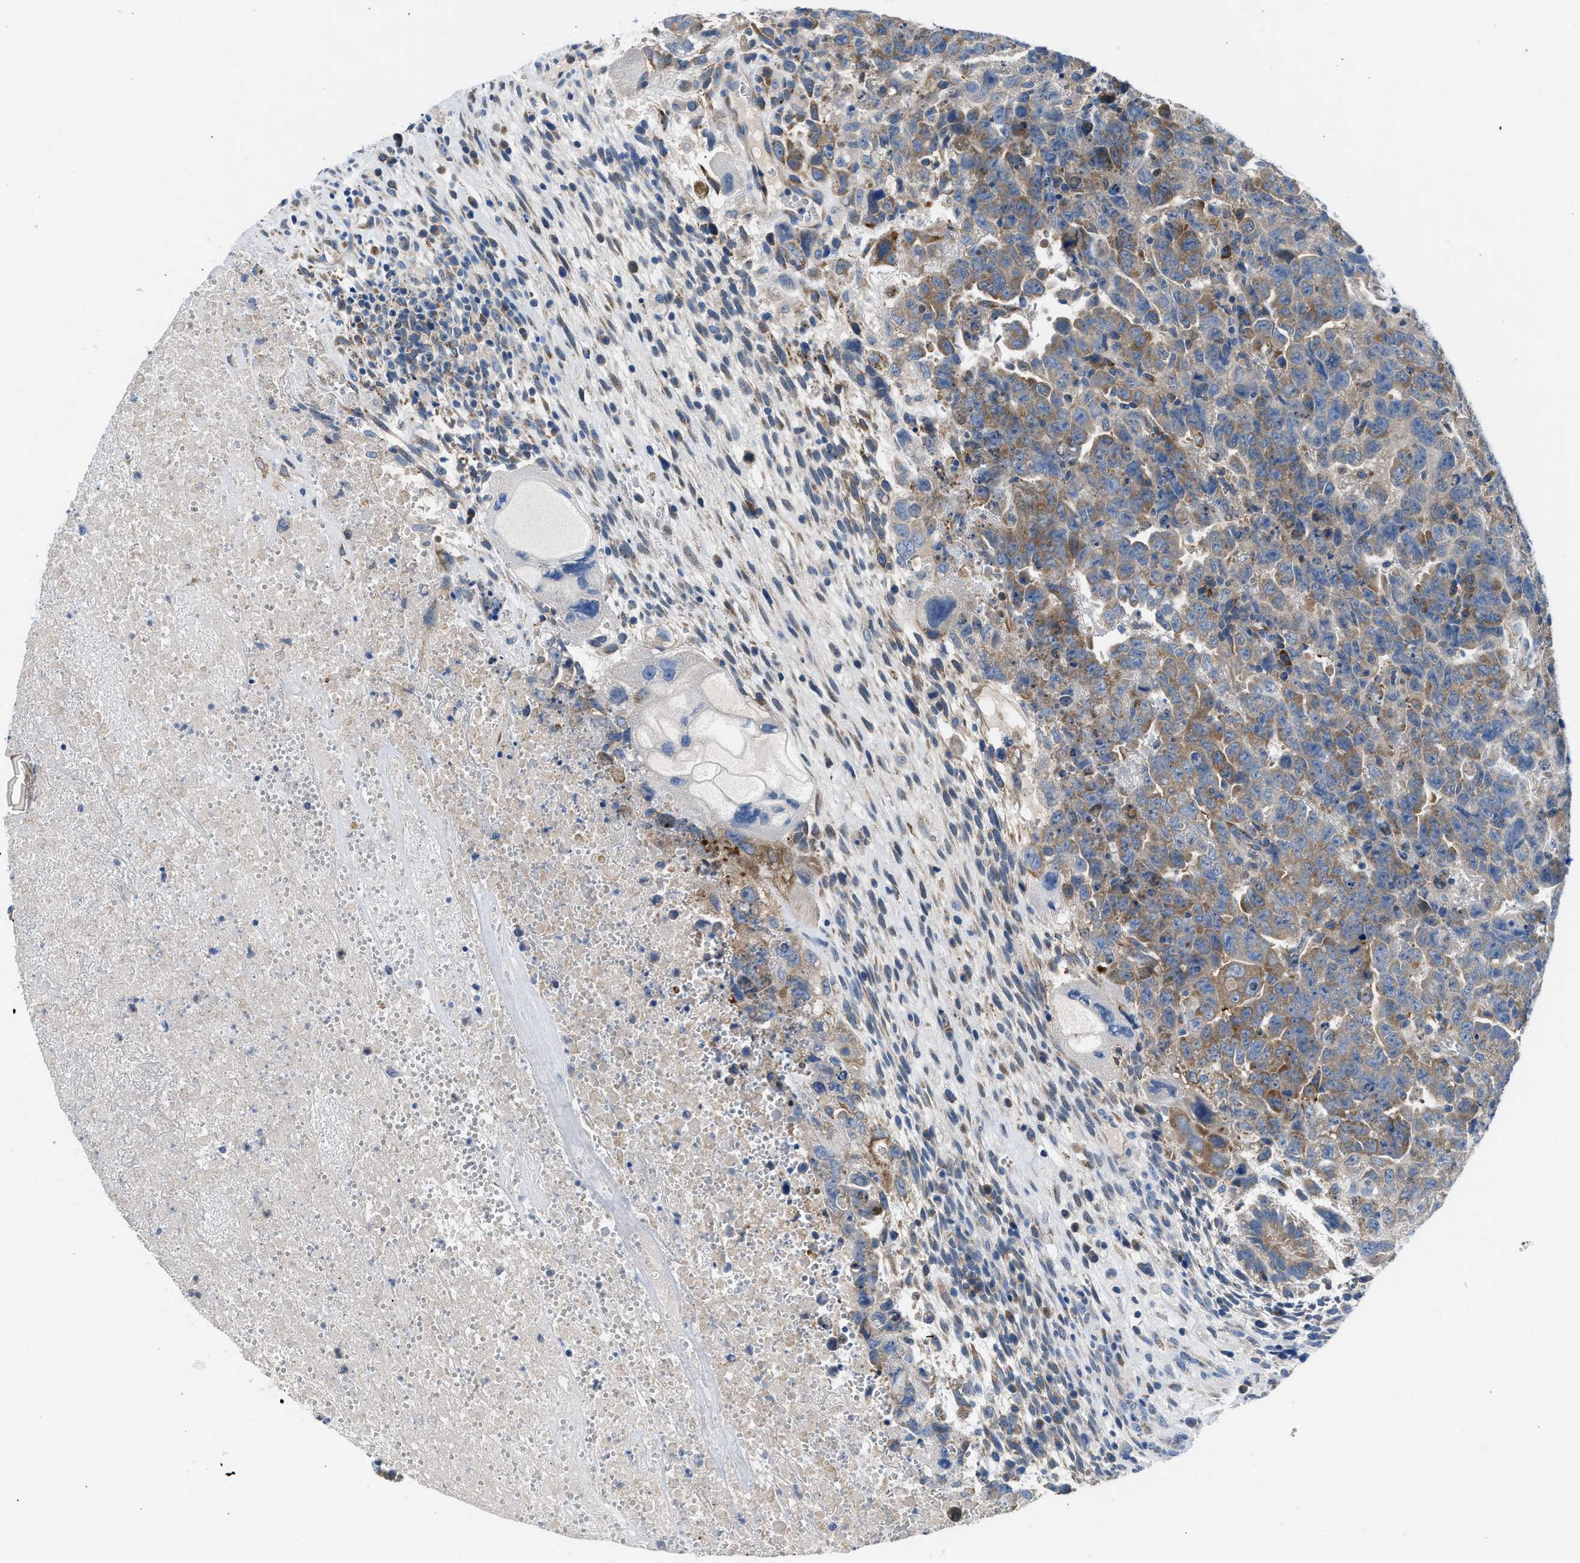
{"staining": {"intensity": "moderate", "quantity": "25%-75%", "location": "cytoplasmic/membranous"}, "tissue": "testis cancer", "cell_type": "Tumor cells", "image_type": "cancer", "snomed": [{"axis": "morphology", "description": "Carcinoma, Embryonal, NOS"}, {"axis": "topography", "description": "Testis"}], "caption": "Approximately 25%-75% of tumor cells in testis cancer reveal moderate cytoplasmic/membranous protein expression as visualized by brown immunohistochemical staining.", "gene": "BNC2", "patient": {"sex": "male", "age": 28}}